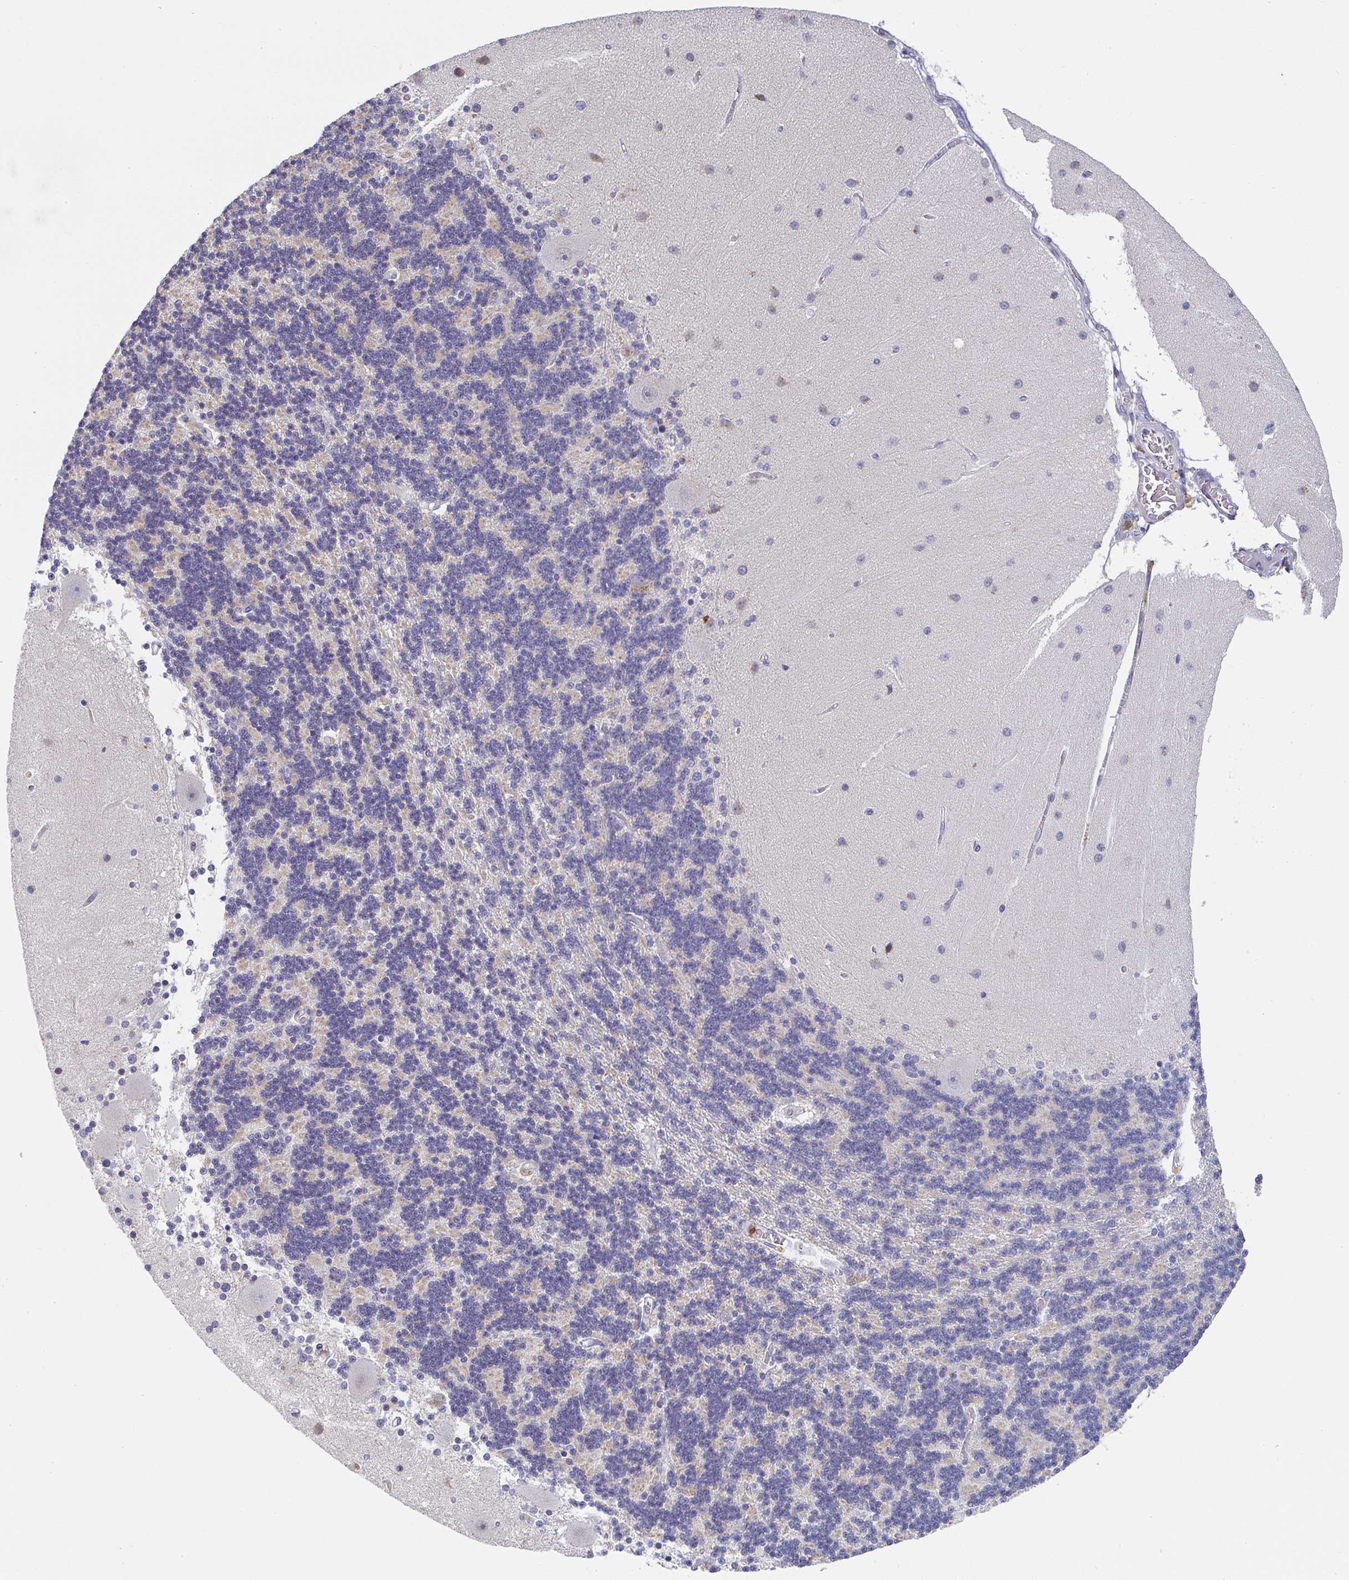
{"staining": {"intensity": "weak", "quantity": "25%-75%", "location": "cytoplasmic/membranous"}, "tissue": "cerebellum", "cell_type": "Cells in granular layer", "image_type": "normal", "snomed": [{"axis": "morphology", "description": "Normal tissue, NOS"}, {"axis": "topography", "description": "Cerebellum"}], "caption": "Protein analysis of unremarkable cerebellum demonstrates weak cytoplasmic/membranous staining in about 25%-75% of cells in granular layer. The staining was performed using DAB (3,3'-diaminobenzidine), with brown indicating positive protein expression. Nuclei are stained blue with hematoxylin.", "gene": "NCF1", "patient": {"sex": "female", "age": 54}}